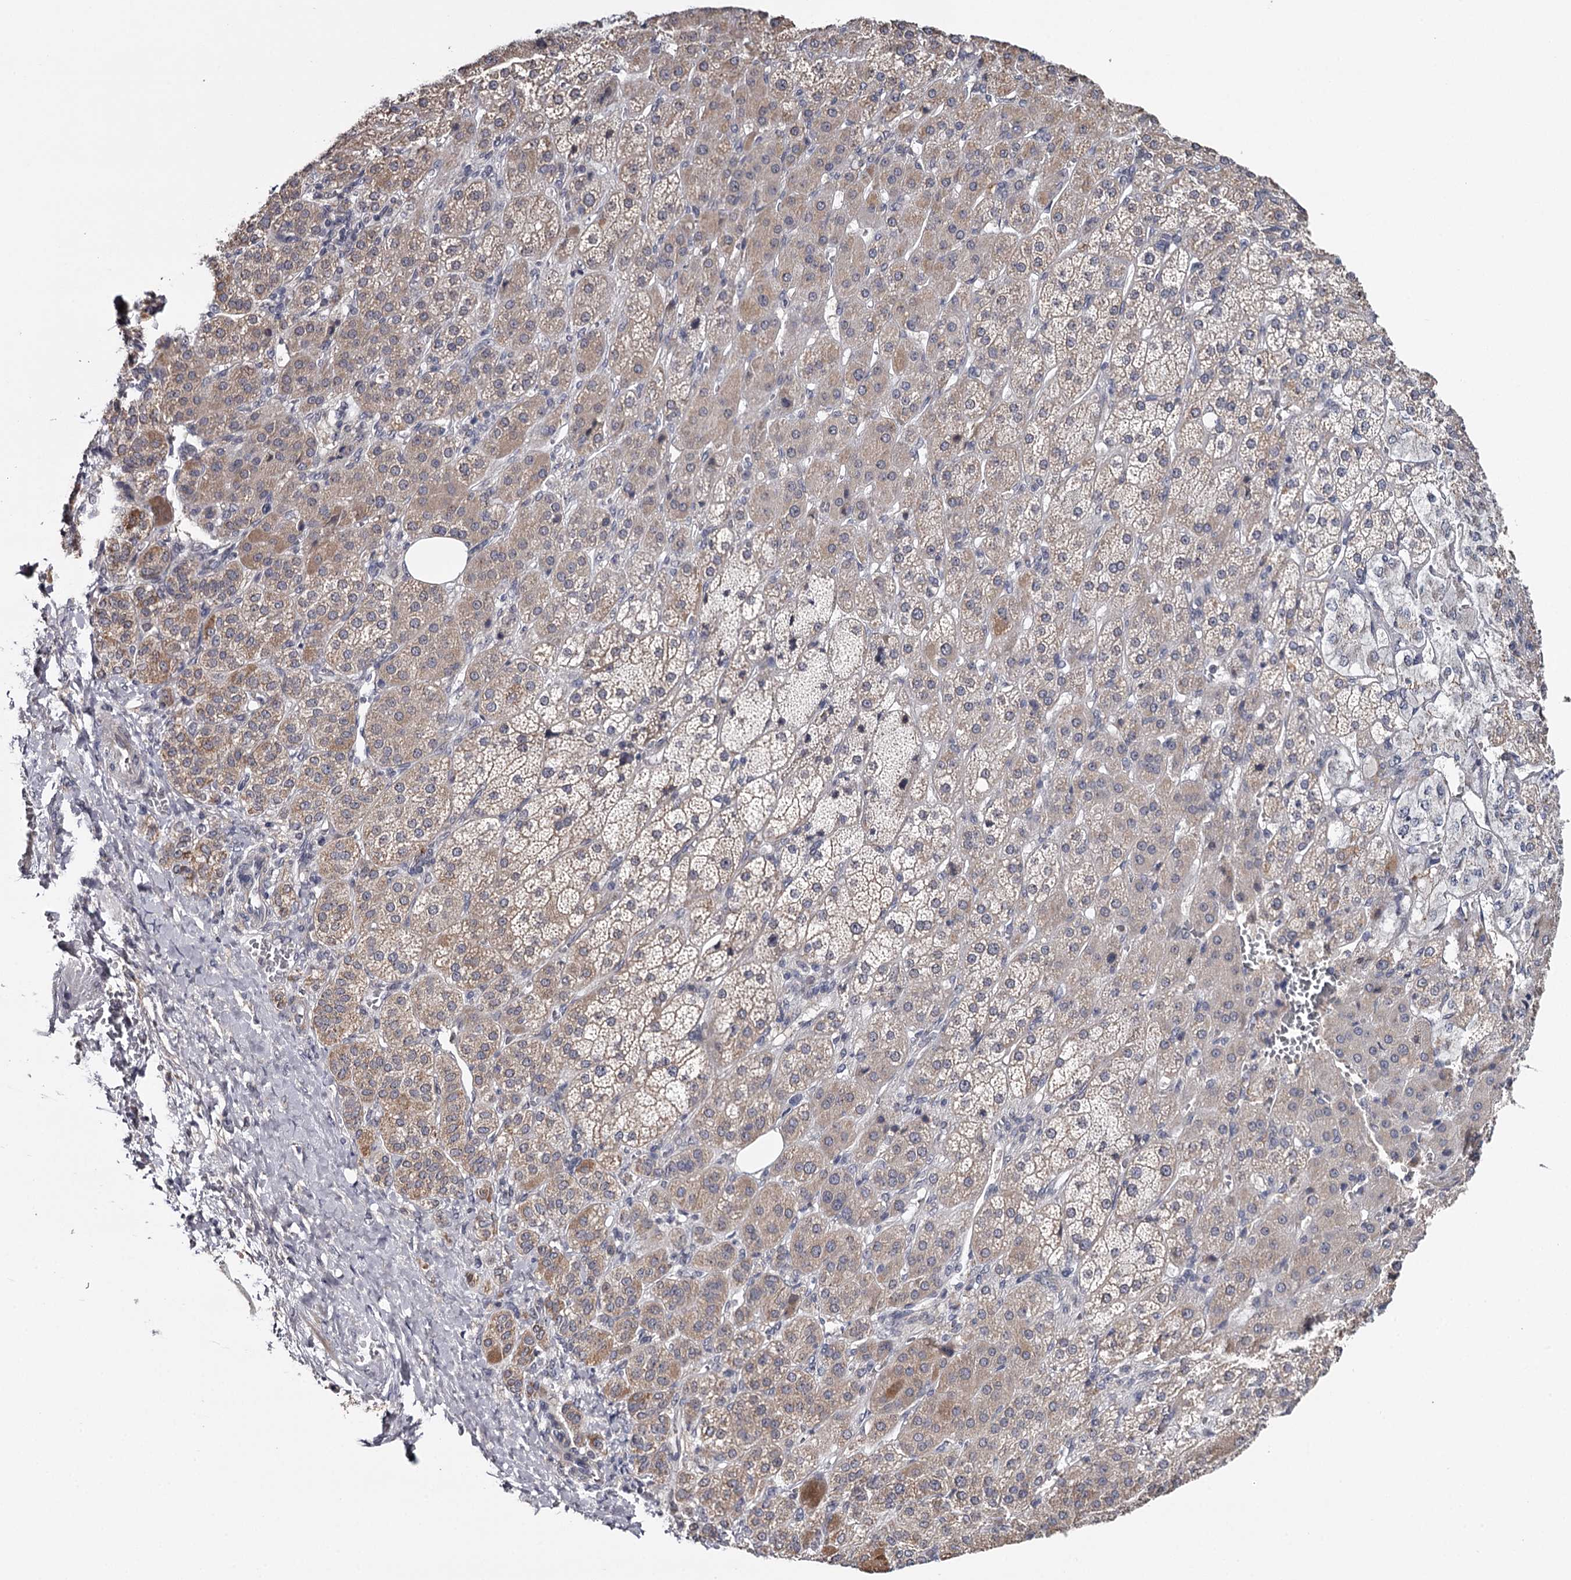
{"staining": {"intensity": "weak", "quantity": "25%-75%", "location": "cytoplasmic/membranous"}, "tissue": "adrenal gland", "cell_type": "Glandular cells", "image_type": "normal", "snomed": [{"axis": "morphology", "description": "Normal tissue, NOS"}, {"axis": "topography", "description": "Adrenal gland"}], "caption": "Adrenal gland stained for a protein (brown) exhibits weak cytoplasmic/membranous positive positivity in approximately 25%-75% of glandular cells.", "gene": "GTSF1", "patient": {"sex": "female", "age": 57}}